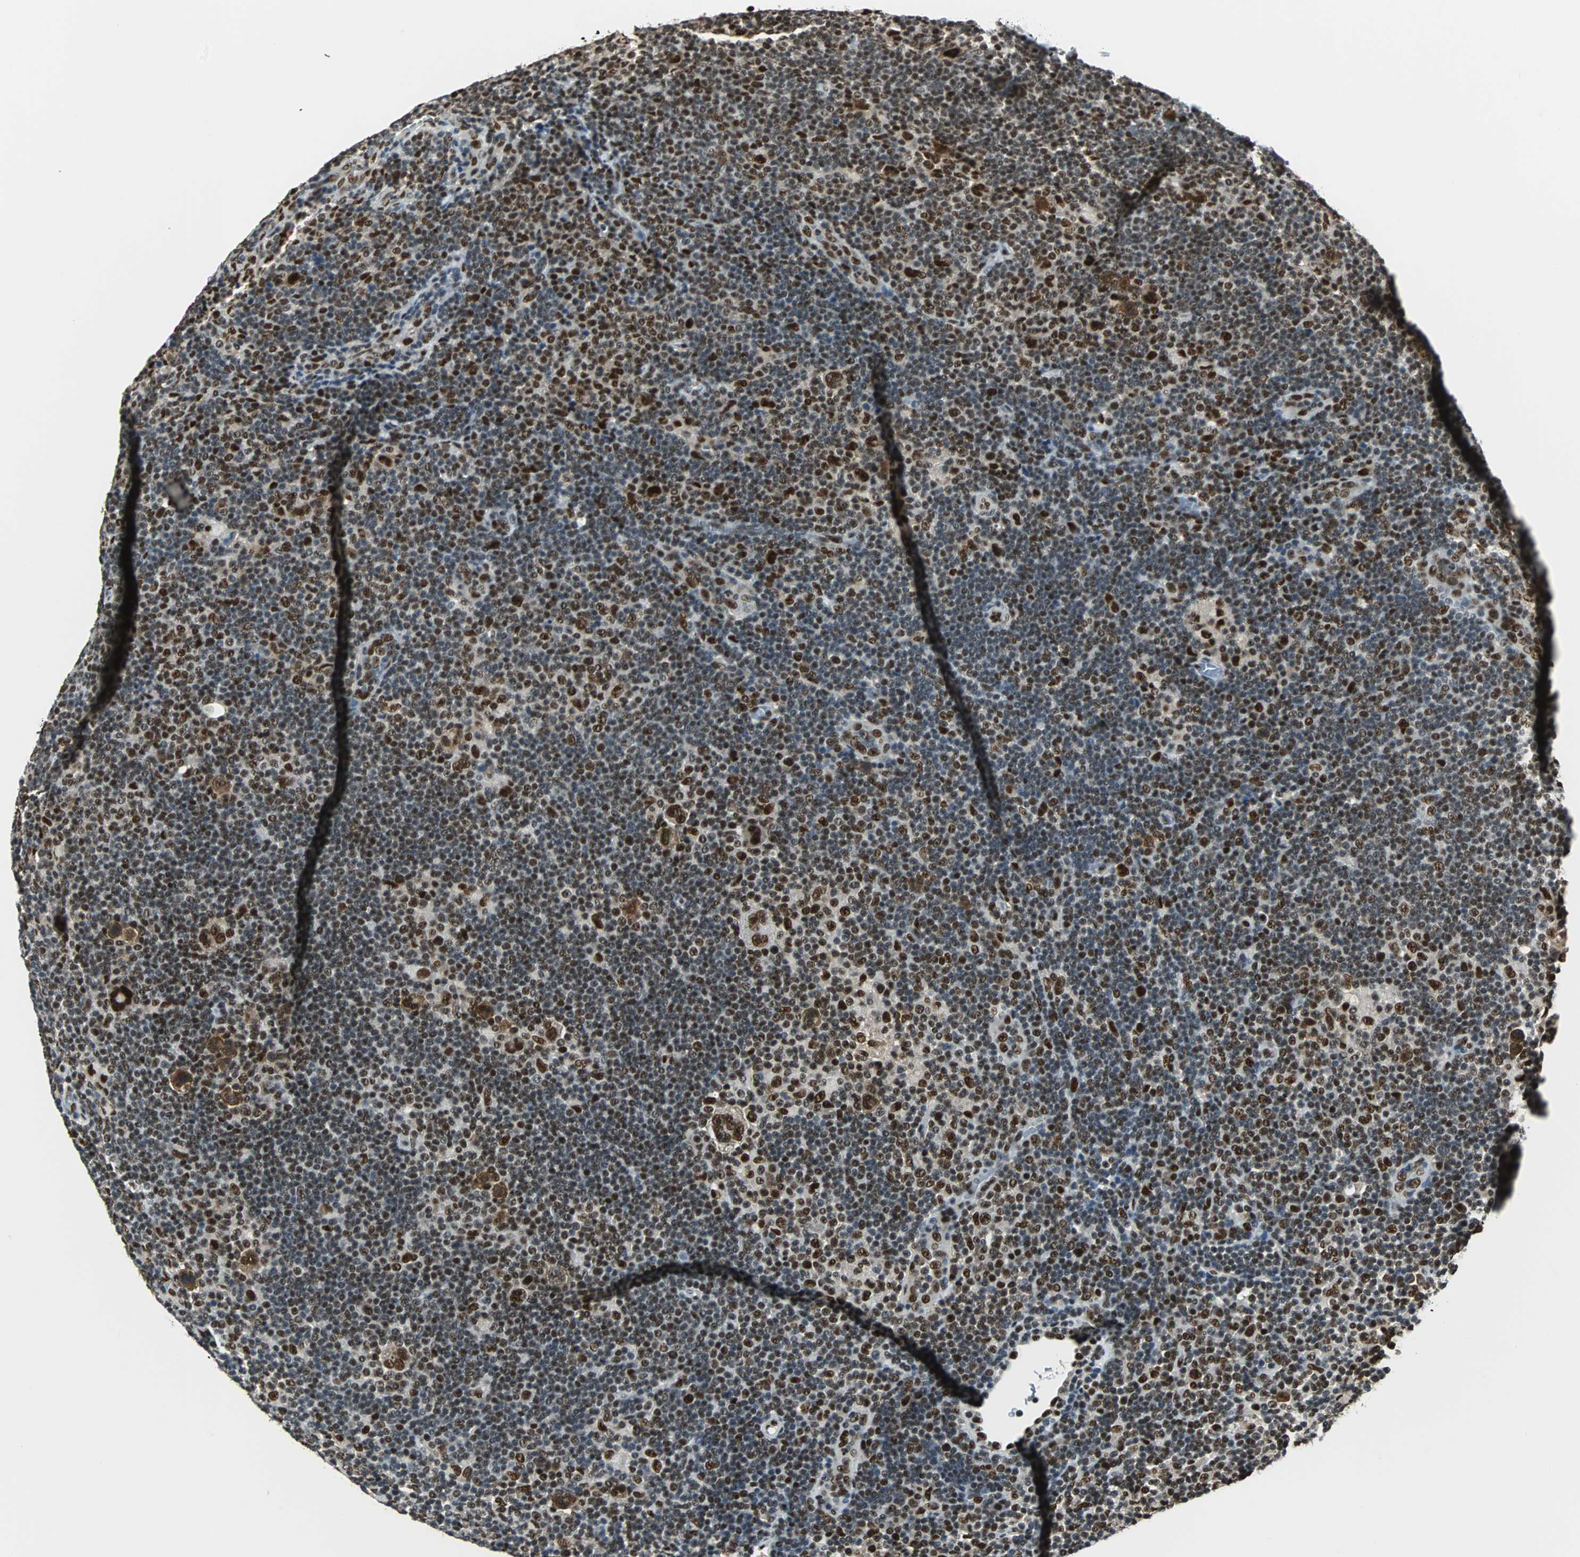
{"staining": {"intensity": "strong", "quantity": ">75%", "location": "nuclear"}, "tissue": "lymphoma", "cell_type": "Tumor cells", "image_type": "cancer", "snomed": [{"axis": "morphology", "description": "Hodgkin's disease, NOS"}, {"axis": "topography", "description": "Lymph node"}], "caption": "Tumor cells exhibit high levels of strong nuclear positivity in approximately >75% of cells in human lymphoma. (brown staining indicates protein expression, while blue staining denotes nuclei).", "gene": "XRCC4", "patient": {"sex": "female", "age": 57}}